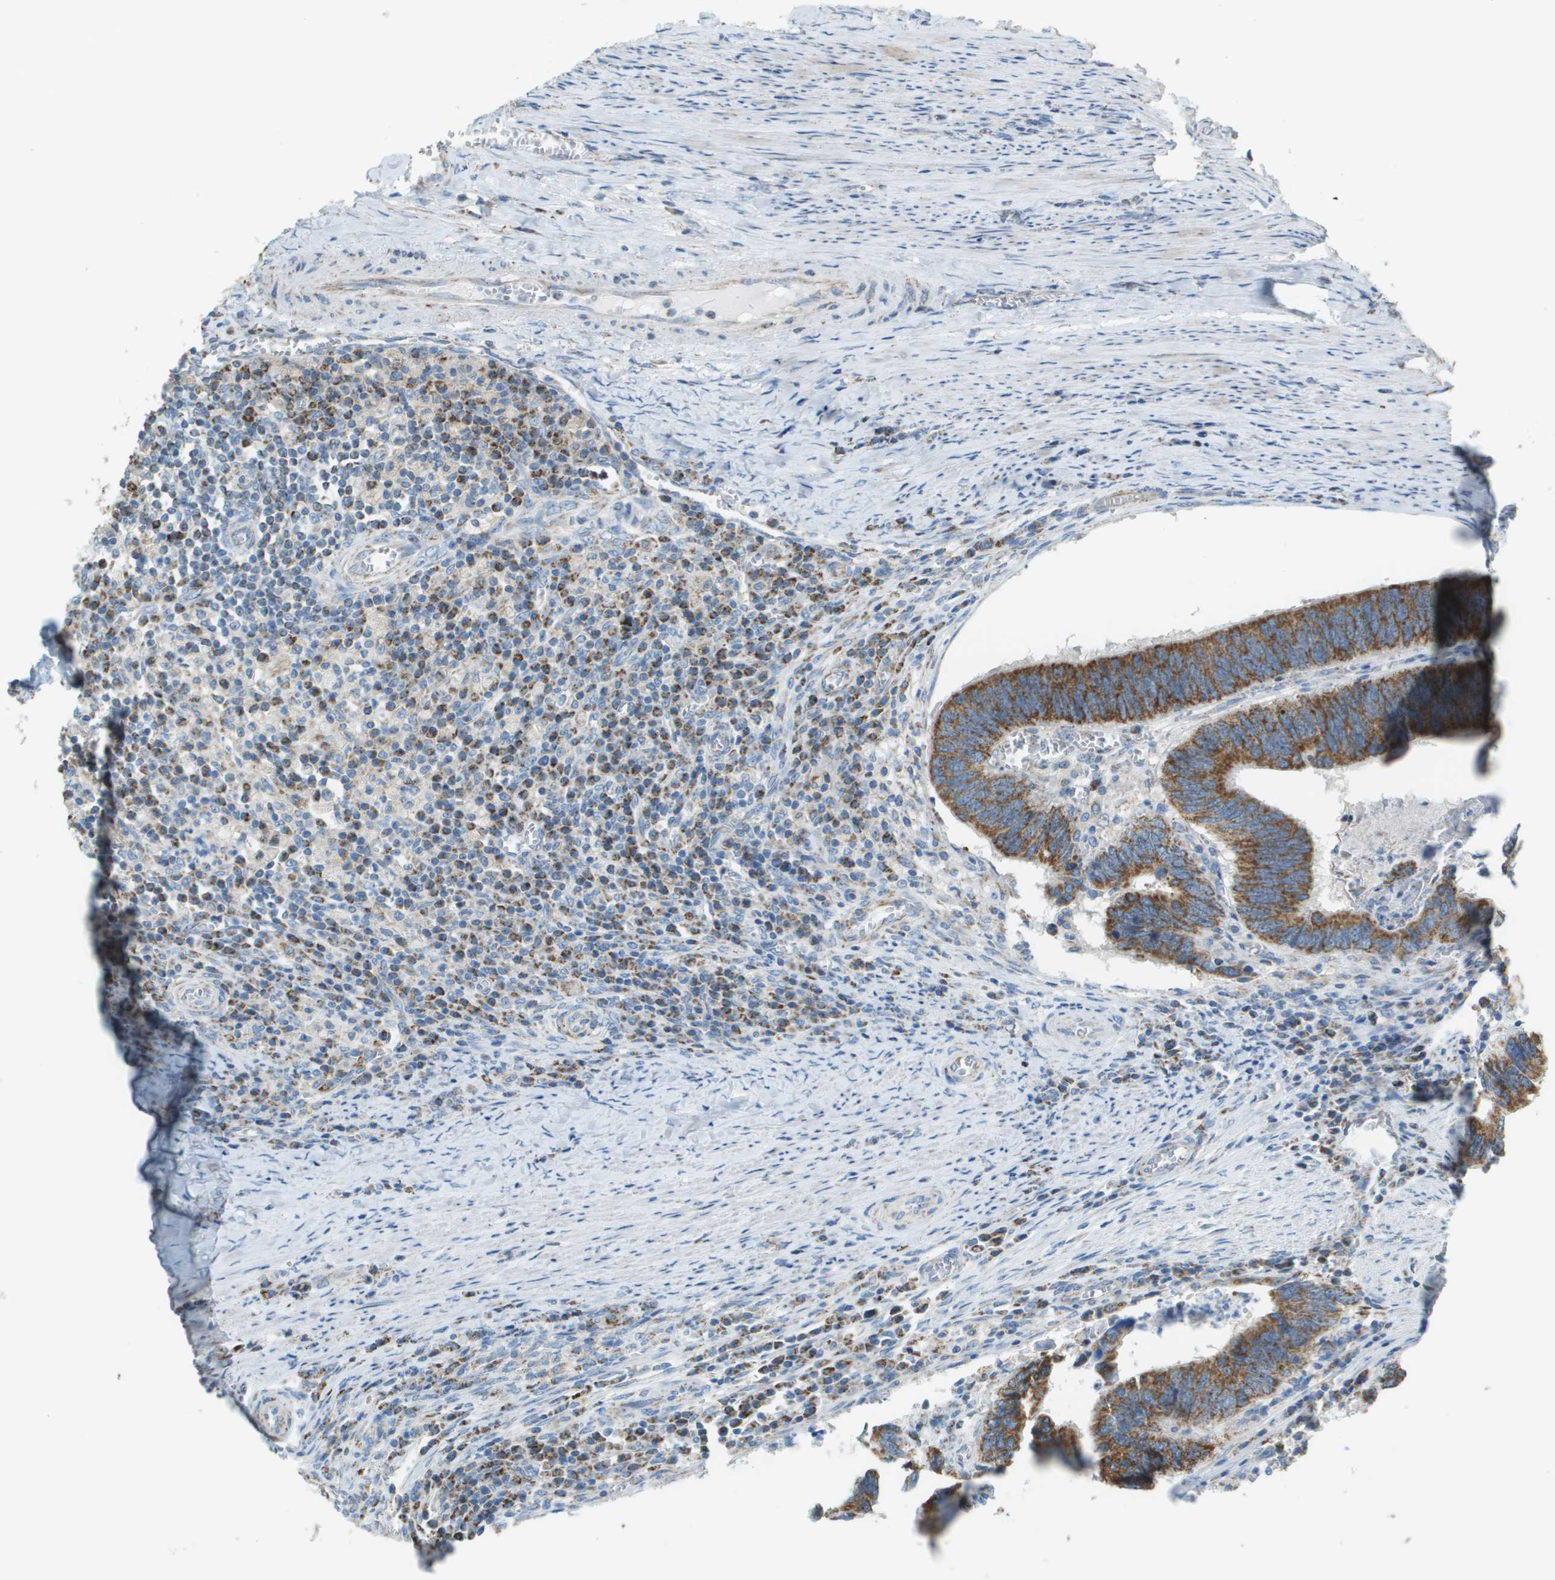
{"staining": {"intensity": "strong", "quantity": ">75%", "location": "cytoplasmic/membranous"}, "tissue": "colorectal cancer", "cell_type": "Tumor cells", "image_type": "cancer", "snomed": [{"axis": "morphology", "description": "Adenocarcinoma, NOS"}, {"axis": "topography", "description": "Colon"}], "caption": "A micrograph showing strong cytoplasmic/membranous positivity in about >75% of tumor cells in colorectal adenocarcinoma, as visualized by brown immunohistochemical staining.", "gene": "FH", "patient": {"sex": "male", "age": 72}}